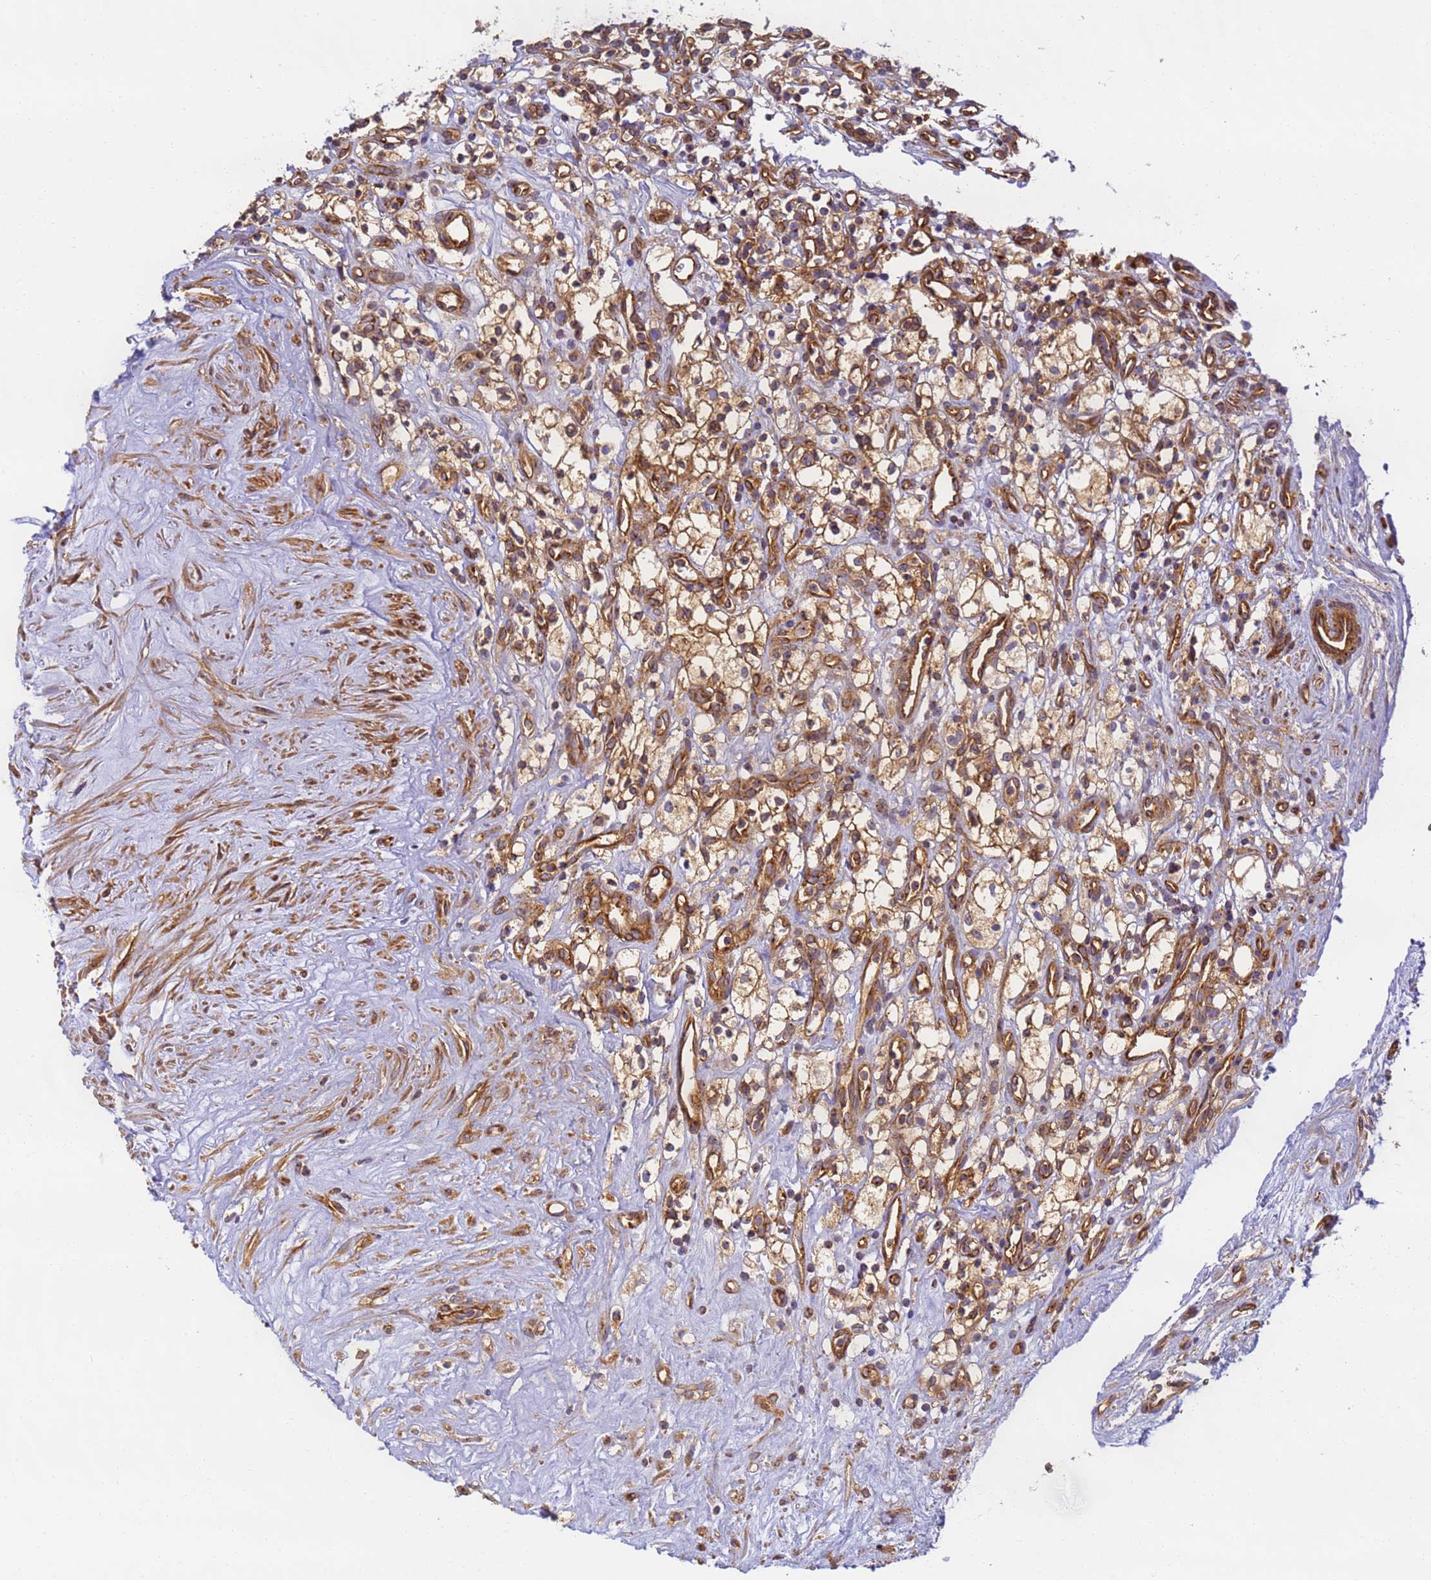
{"staining": {"intensity": "moderate", "quantity": ">75%", "location": "cytoplasmic/membranous"}, "tissue": "renal cancer", "cell_type": "Tumor cells", "image_type": "cancer", "snomed": [{"axis": "morphology", "description": "Adenocarcinoma, NOS"}, {"axis": "topography", "description": "Kidney"}], "caption": "Immunohistochemical staining of human renal cancer (adenocarcinoma) shows moderate cytoplasmic/membranous protein expression in approximately >75% of tumor cells.", "gene": "DYNC1I2", "patient": {"sex": "male", "age": 59}}